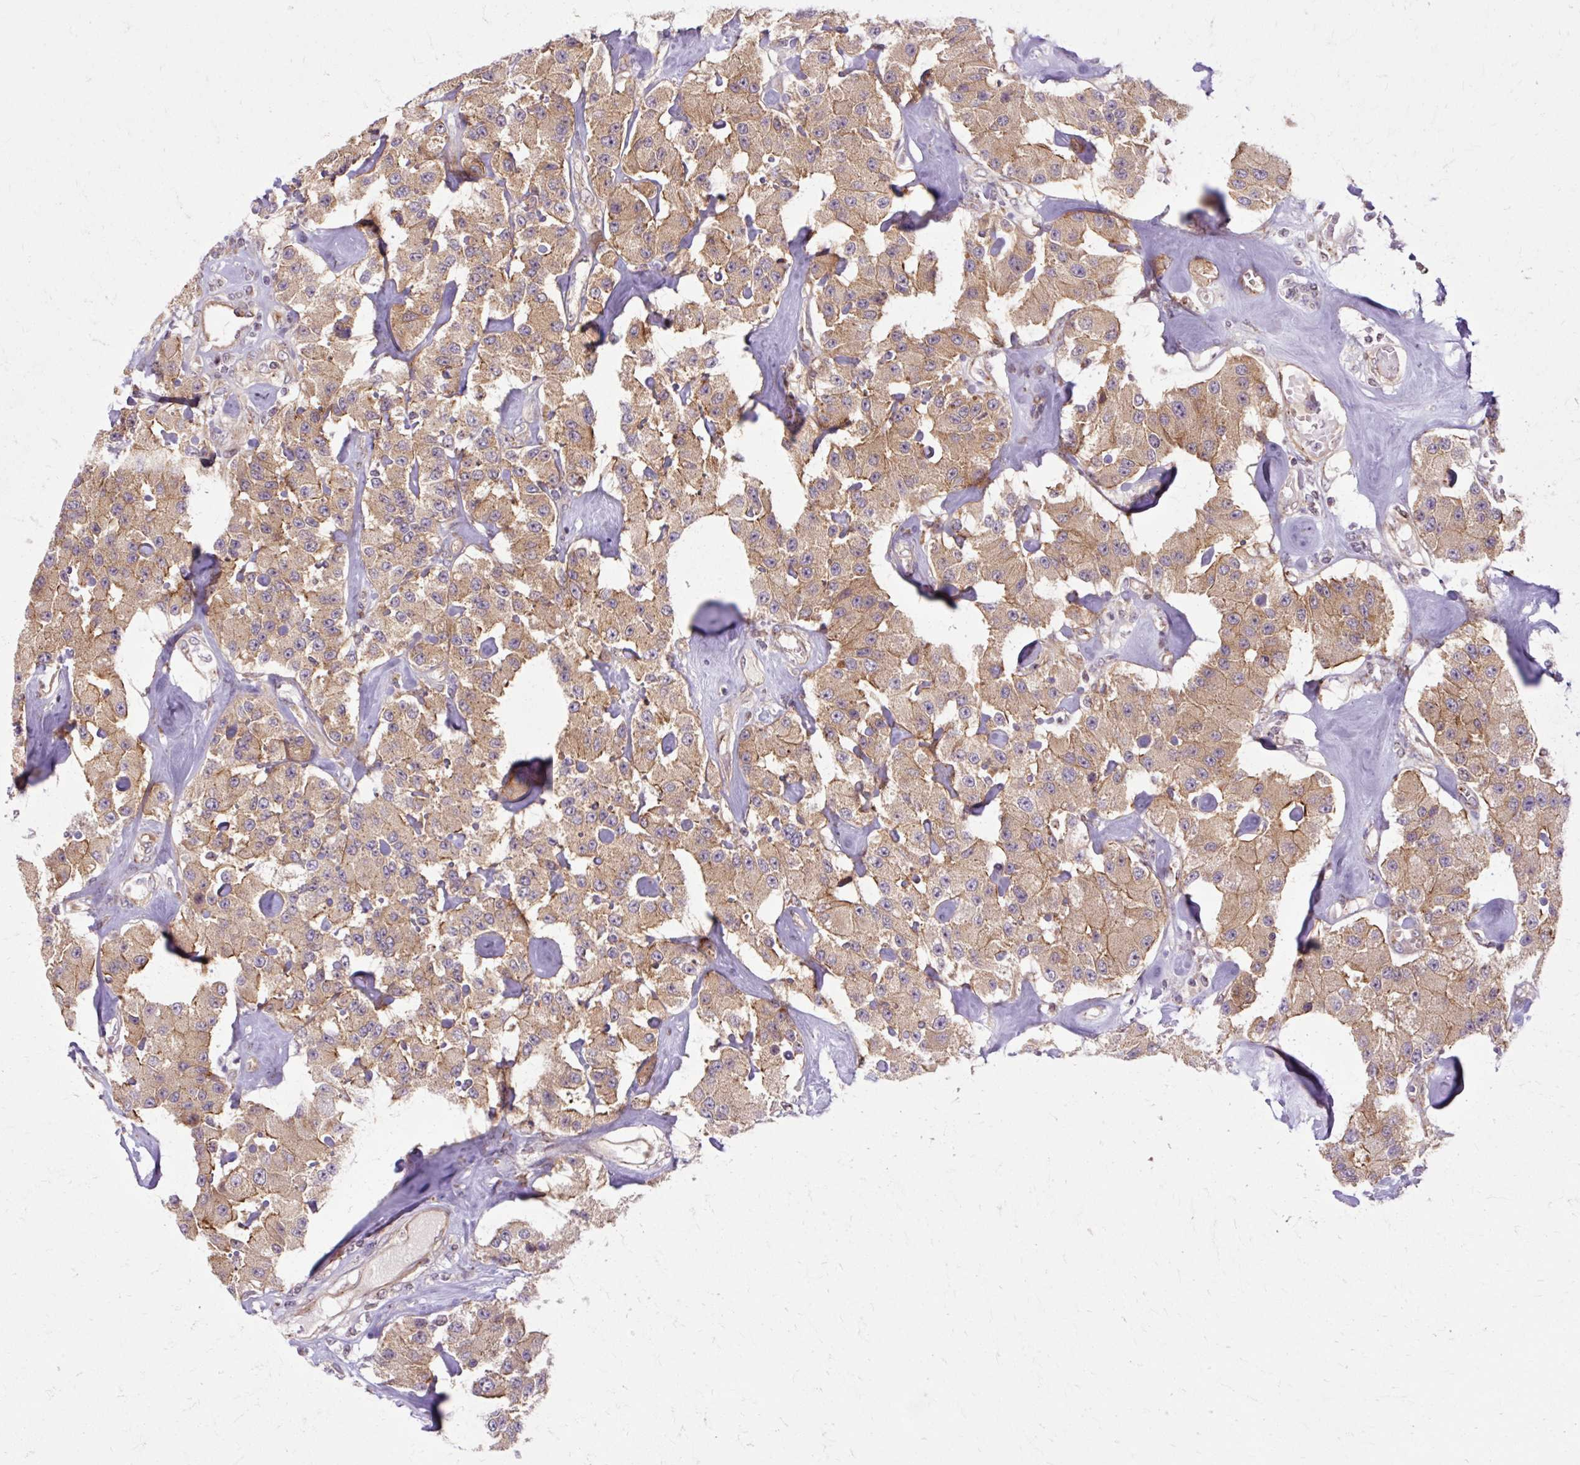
{"staining": {"intensity": "moderate", "quantity": ">75%", "location": "cytoplasmic/membranous"}, "tissue": "carcinoid", "cell_type": "Tumor cells", "image_type": "cancer", "snomed": [{"axis": "morphology", "description": "Carcinoid, malignant, NOS"}, {"axis": "topography", "description": "Pancreas"}], "caption": "Immunohistochemistry (DAB (3,3'-diaminobenzidine)) staining of human carcinoid reveals moderate cytoplasmic/membranous protein staining in about >75% of tumor cells.", "gene": "MZT2B", "patient": {"sex": "male", "age": 41}}